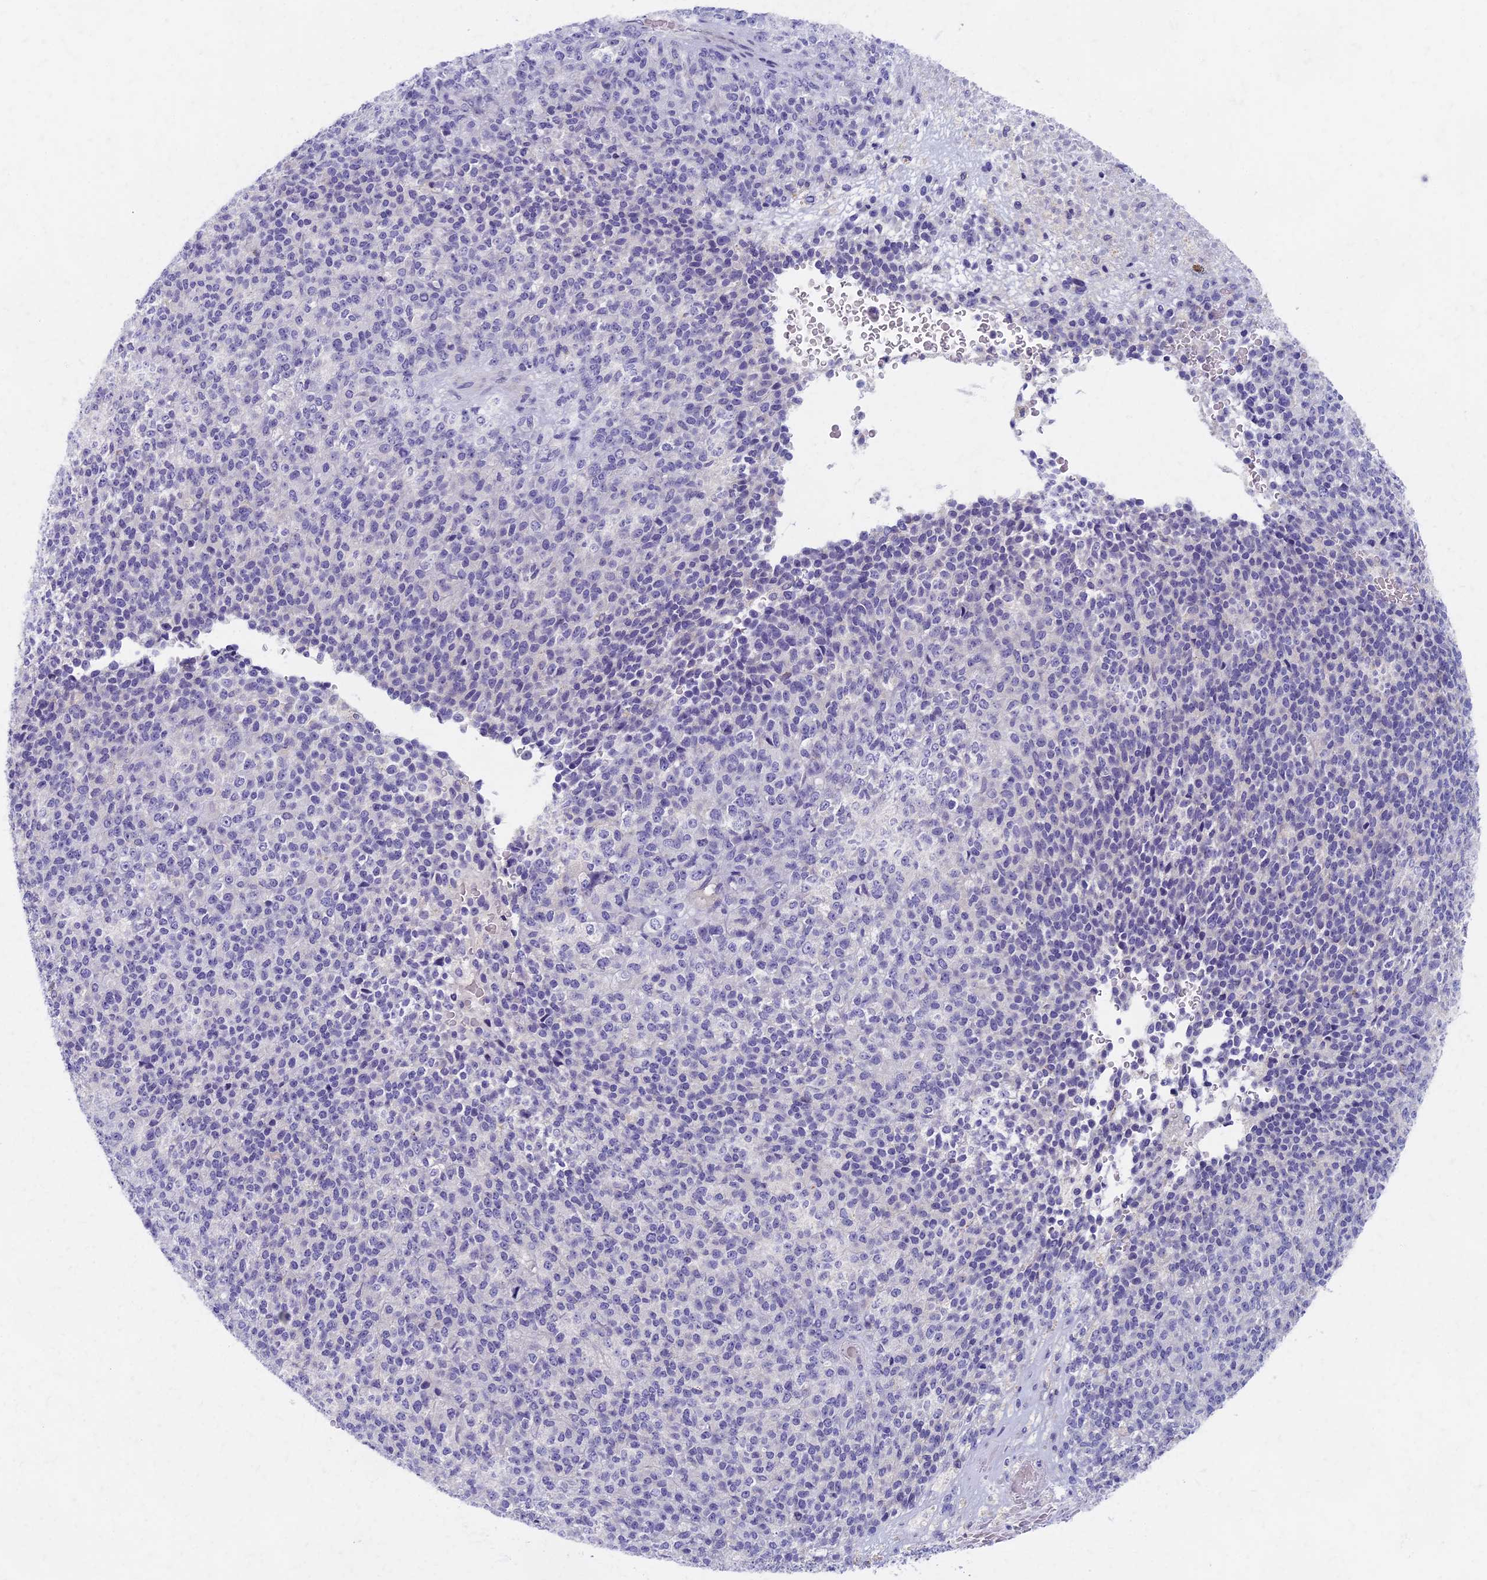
{"staining": {"intensity": "negative", "quantity": "none", "location": "none"}, "tissue": "melanoma", "cell_type": "Tumor cells", "image_type": "cancer", "snomed": [{"axis": "morphology", "description": "Malignant melanoma, Metastatic site"}, {"axis": "topography", "description": "Brain"}], "caption": "The micrograph exhibits no significant expression in tumor cells of melanoma.", "gene": "AP4E1", "patient": {"sex": "female", "age": 56}}